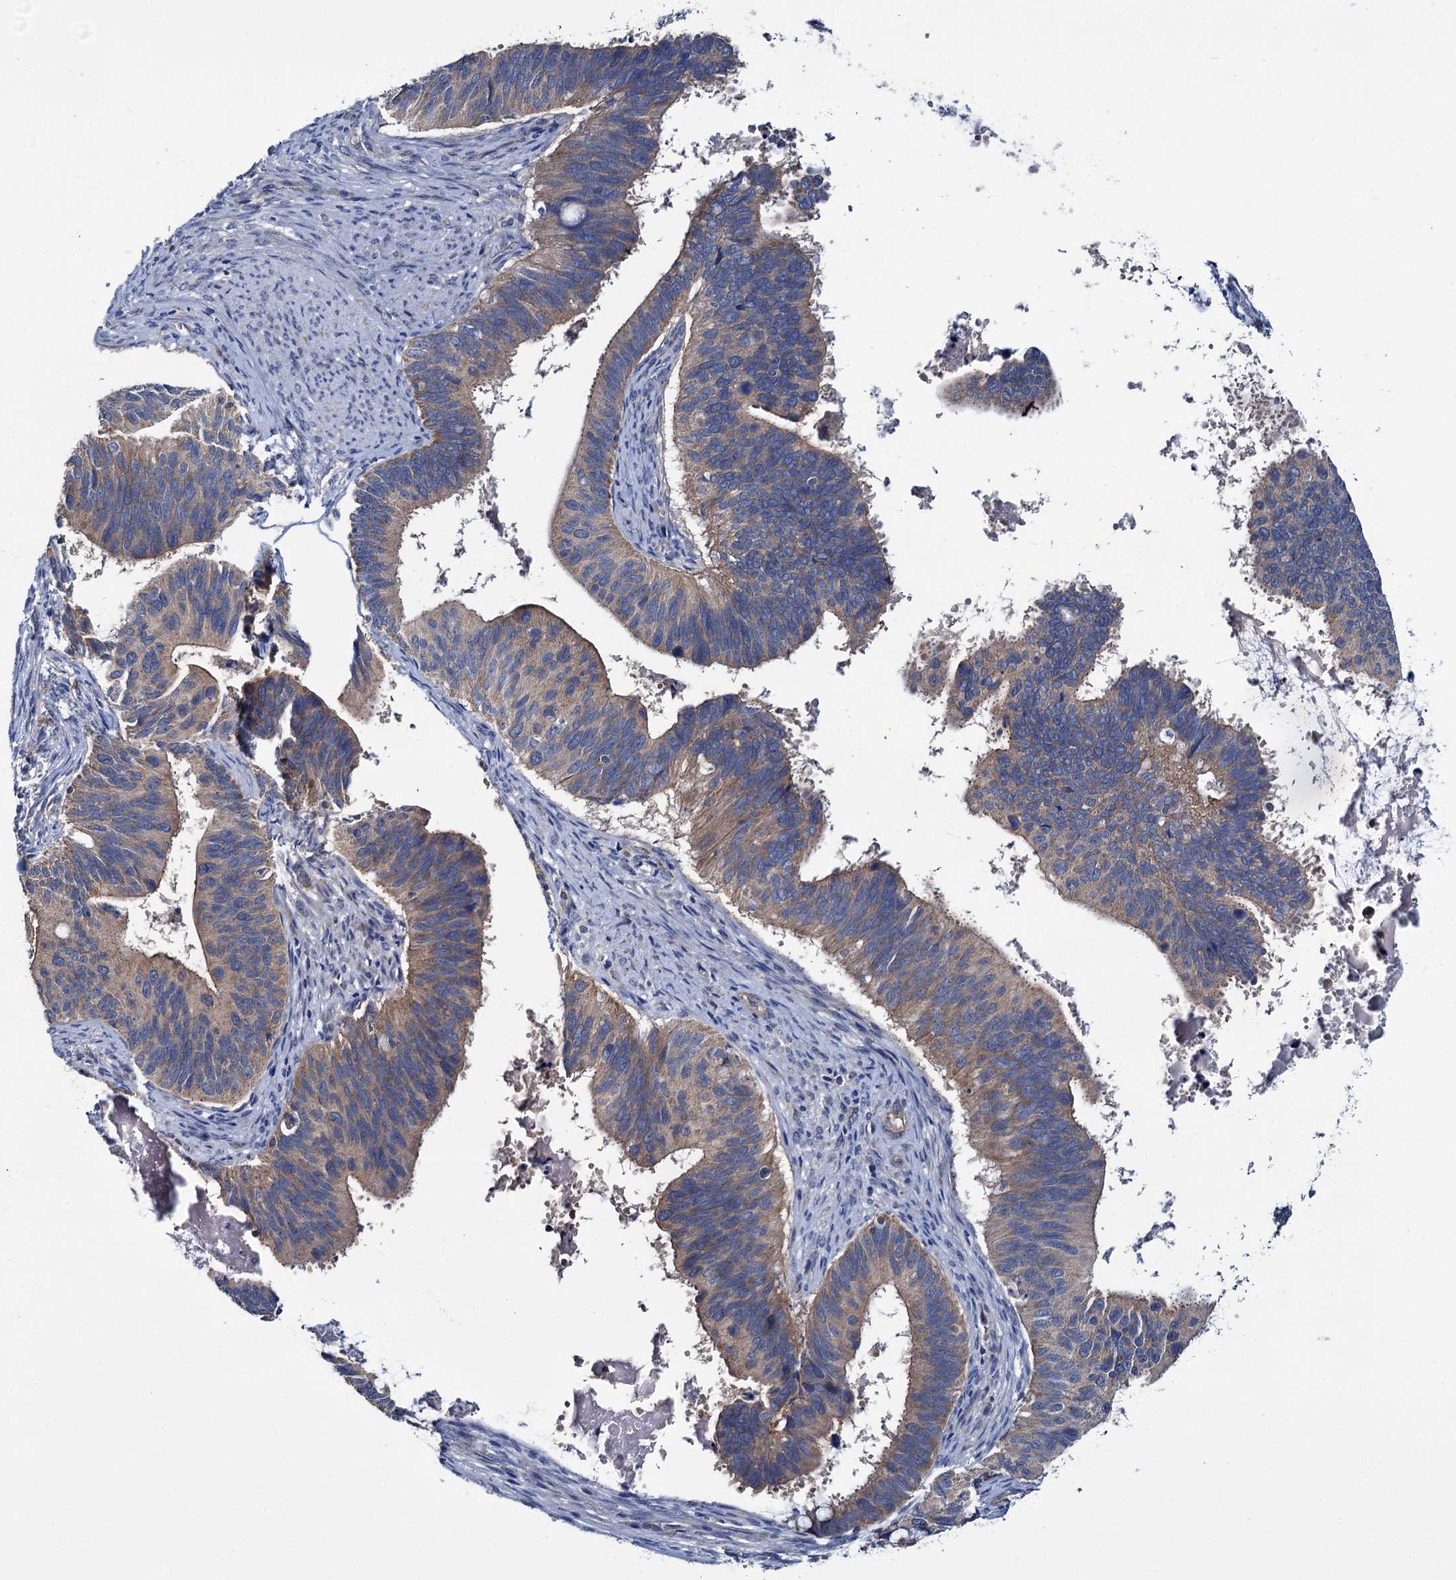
{"staining": {"intensity": "moderate", "quantity": ">75%", "location": "cytoplasmic/membranous"}, "tissue": "cervical cancer", "cell_type": "Tumor cells", "image_type": "cancer", "snomed": [{"axis": "morphology", "description": "Adenocarcinoma, NOS"}, {"axis": "topography", "description": "Cervix"}], "caption": "Cervical adenocarcinoma stained with DAB (3,3'-diaminobenzidine) immunohistochemistry (IHC) displays medium levels of moderate cytoplasmic/membranous positivity in about >75% of tumor cells.", "gene": "CEP295", "patient": {"sex": "female", "age": 42}}